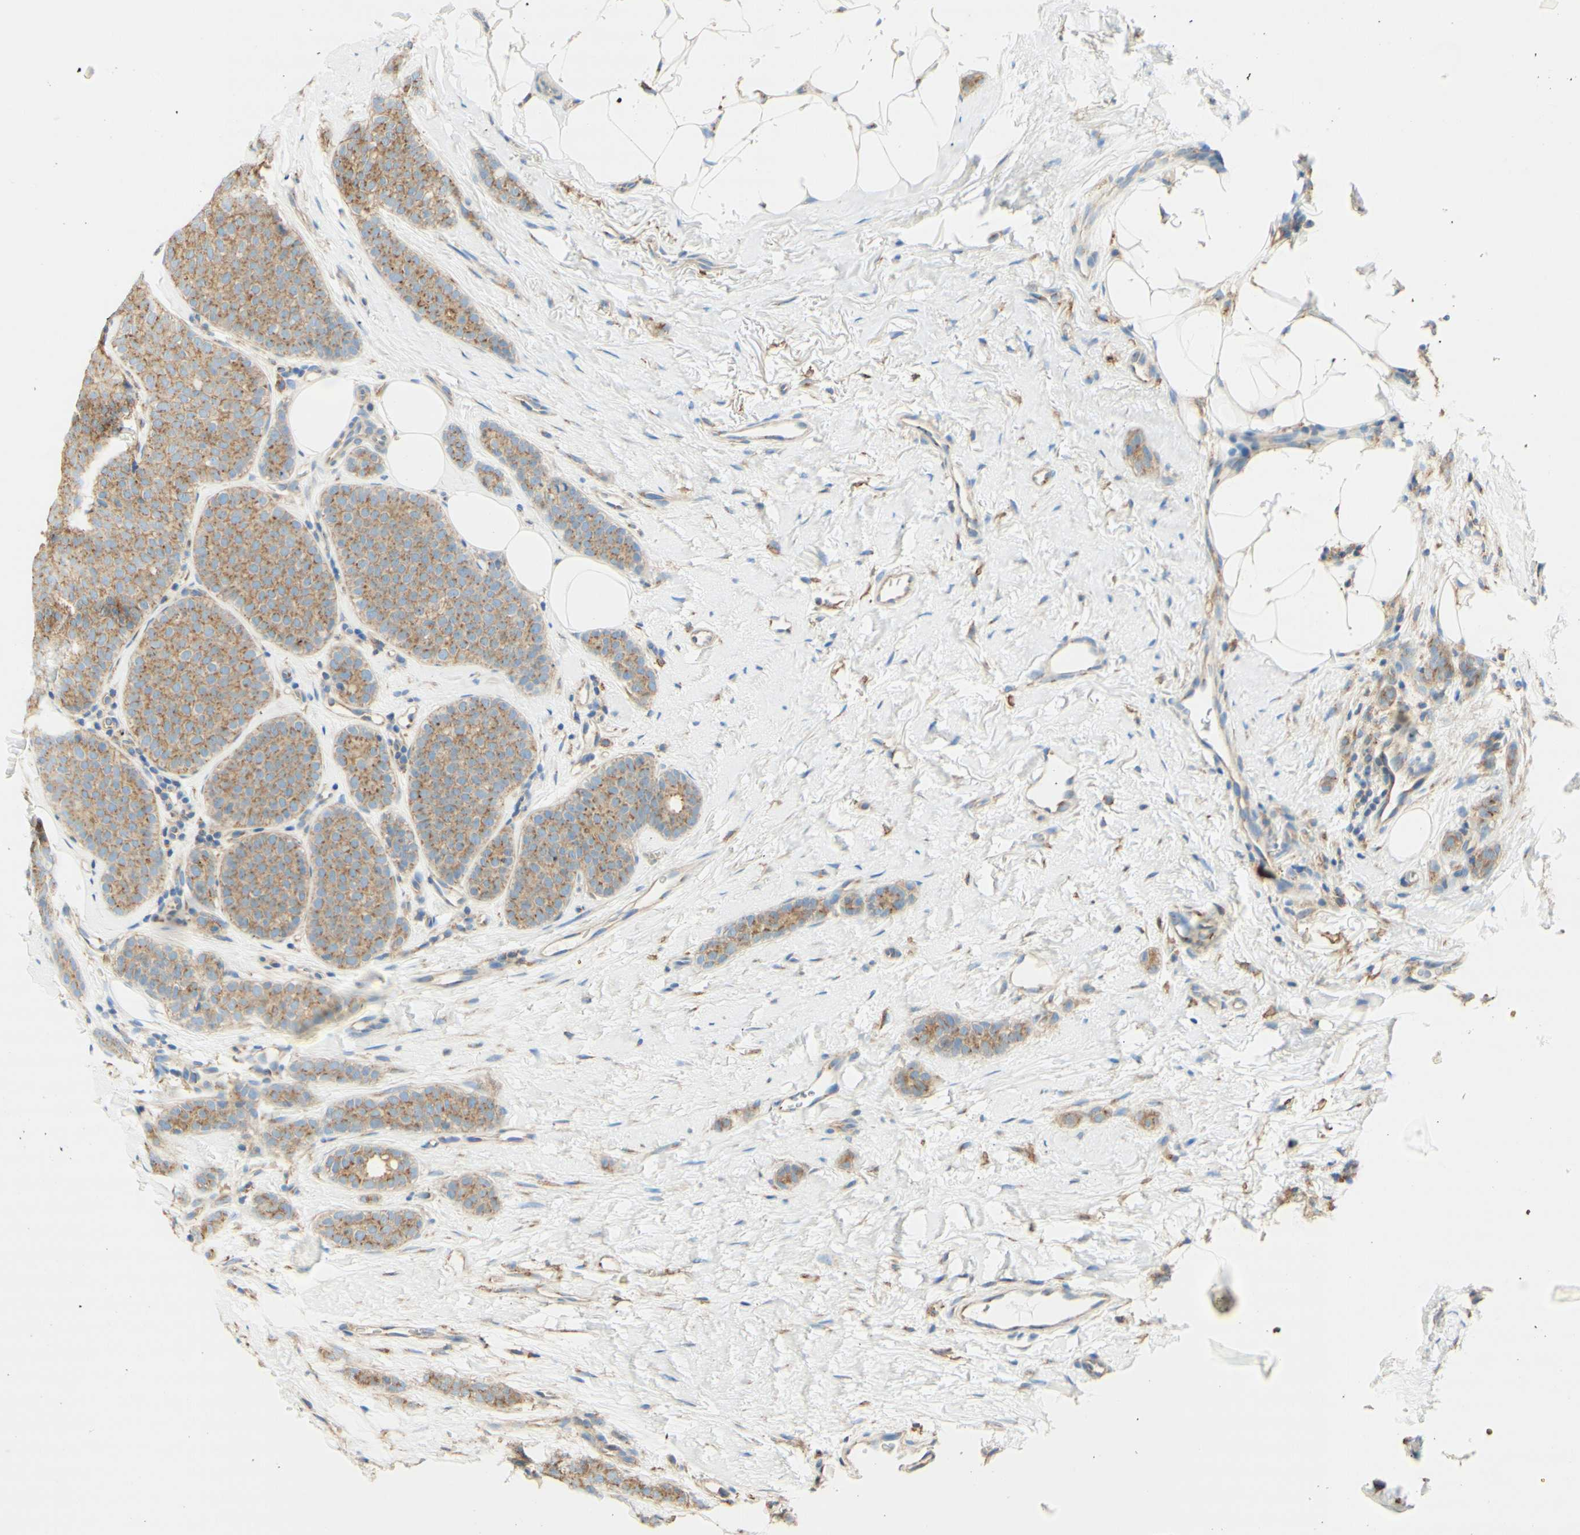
{"staining": {"intensity": "weak", "quantity": ">75%", "location": "cytoplasmic/membranous"}, "tissue": "breast cancer", "cell_type": "Tumor cells", "image_type": "cancer", "snomed": [{"axis": "morphology", "description": "Lobular carcinoma"}, {"axis": "topography", "description": "Skin"}, {"axis": "topography", "description": "Breast"}], "caption": "The photomicrograph shows immunohistochemical staining of lobular carcinoma (breast). There is weak cytoplasmic/membranous expression is identified in about >75% of tumor cells. The staining is performed using DAB (3,3'-diaminobenzidine) brown chromogen to label protein expression. The nuclei are counter-stained blue using hematoxylin.", "gene": "CLTC", "patient": {"sex": "female", "age": 46}}